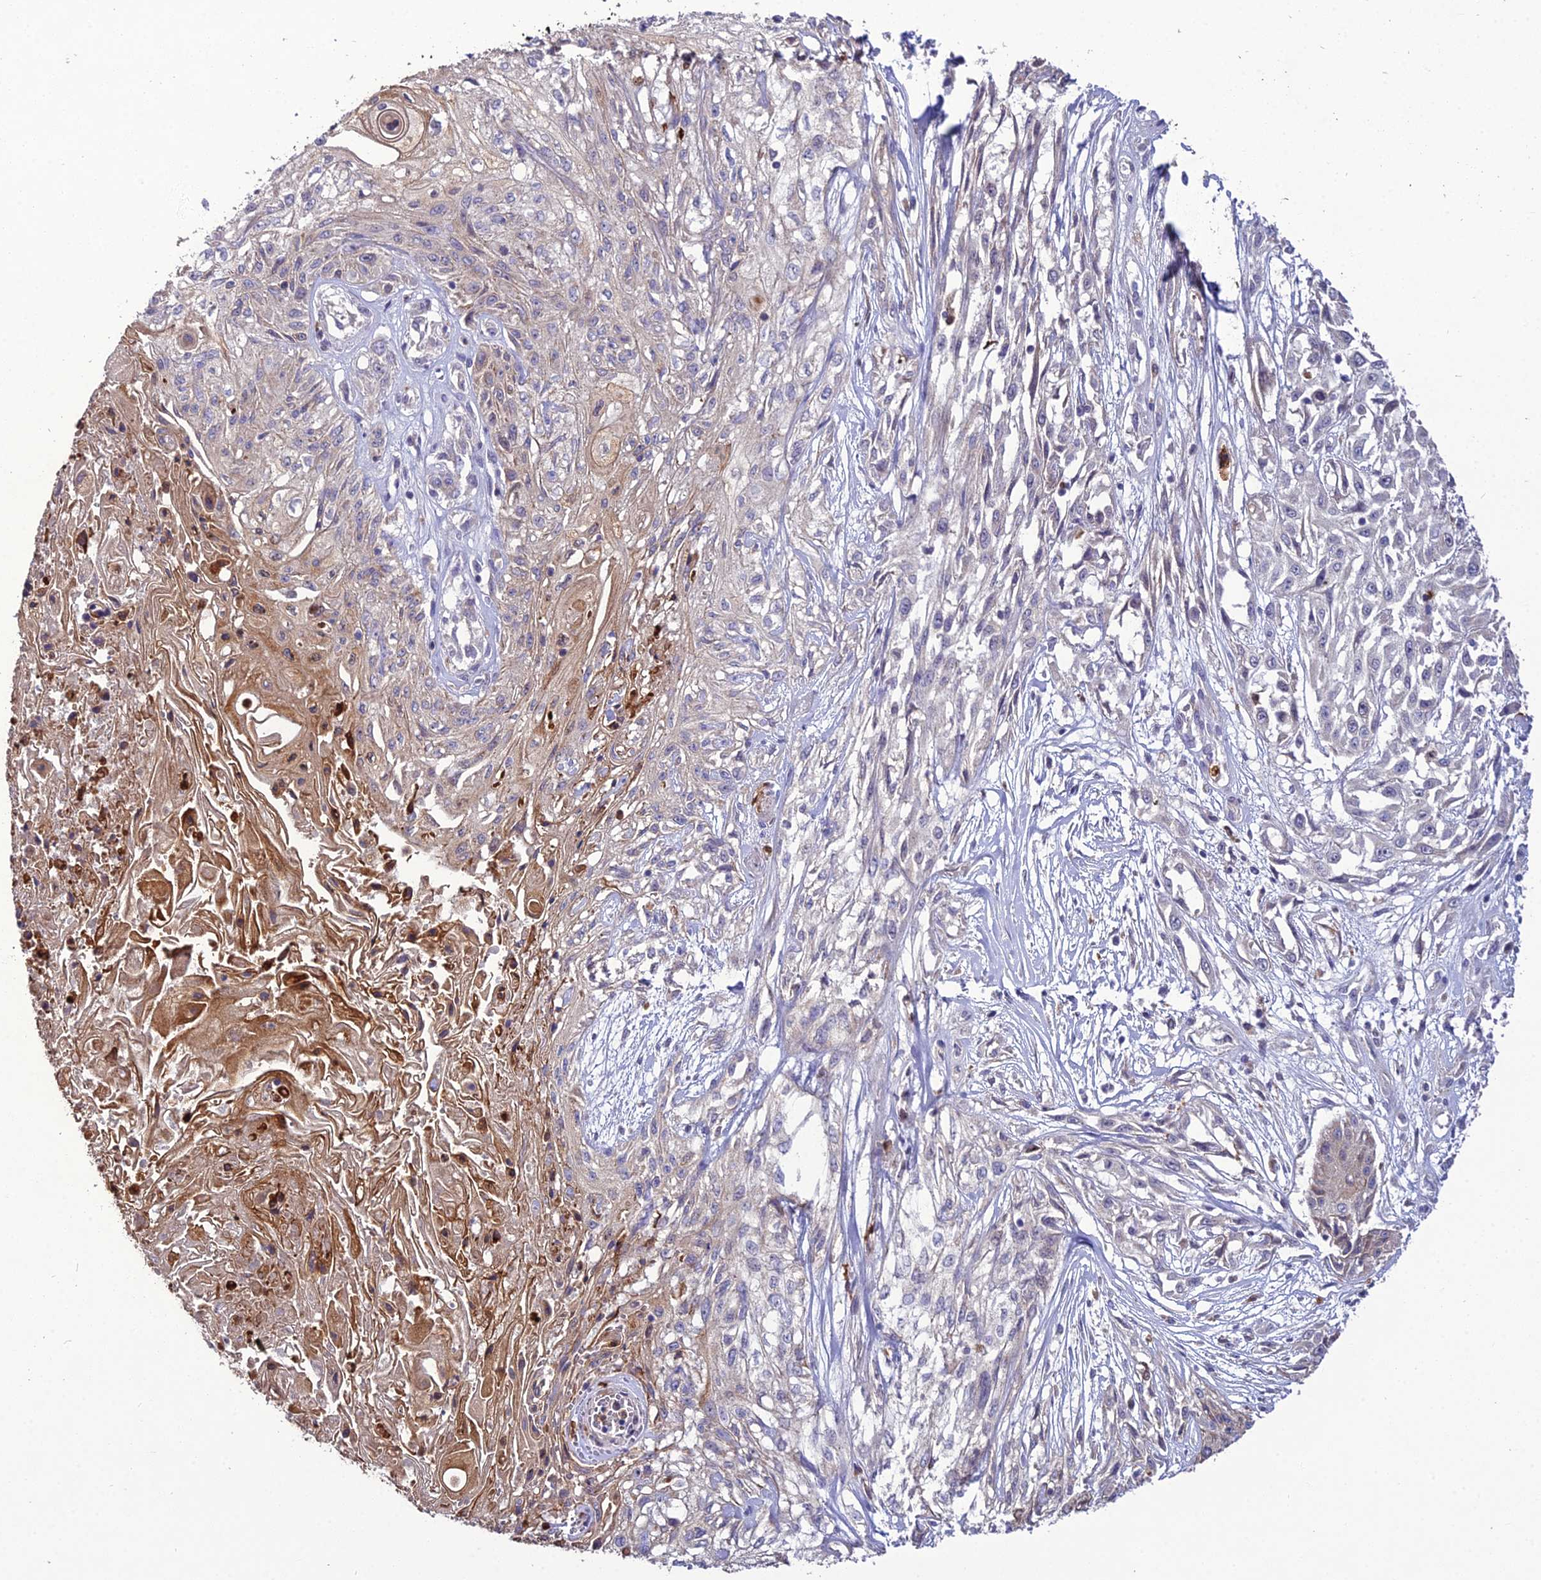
{"staining": {"intensity": "weak", "quantity": "<25%", "location": "cytoplasmic/membranous"}, "tissue": "skin cancer", "cell_type": "Tumor cells", "image_type": "cancer", "snomed": [{"axis": "morphology", "description": "Squamous cell carcinoma, NOS"}, {"axis": "morphology", "description": "Squamous cell carcinoma, metastatic, NOS"}, {"axis": "topography", "description": "Skin"}, {"axis": "topography", "description": "Lymph node"}], "caption": "Skin cancer (squamous cell carcinoma) was stained to show a protein in brown. There is no significant staining in tumor cells. (DAB (3,3'-diaminobenzidine) immunohistochemistry with hematoxylin counter stain).", "gene": "EID2", "patient": {"sex": "male", "age": 75}}